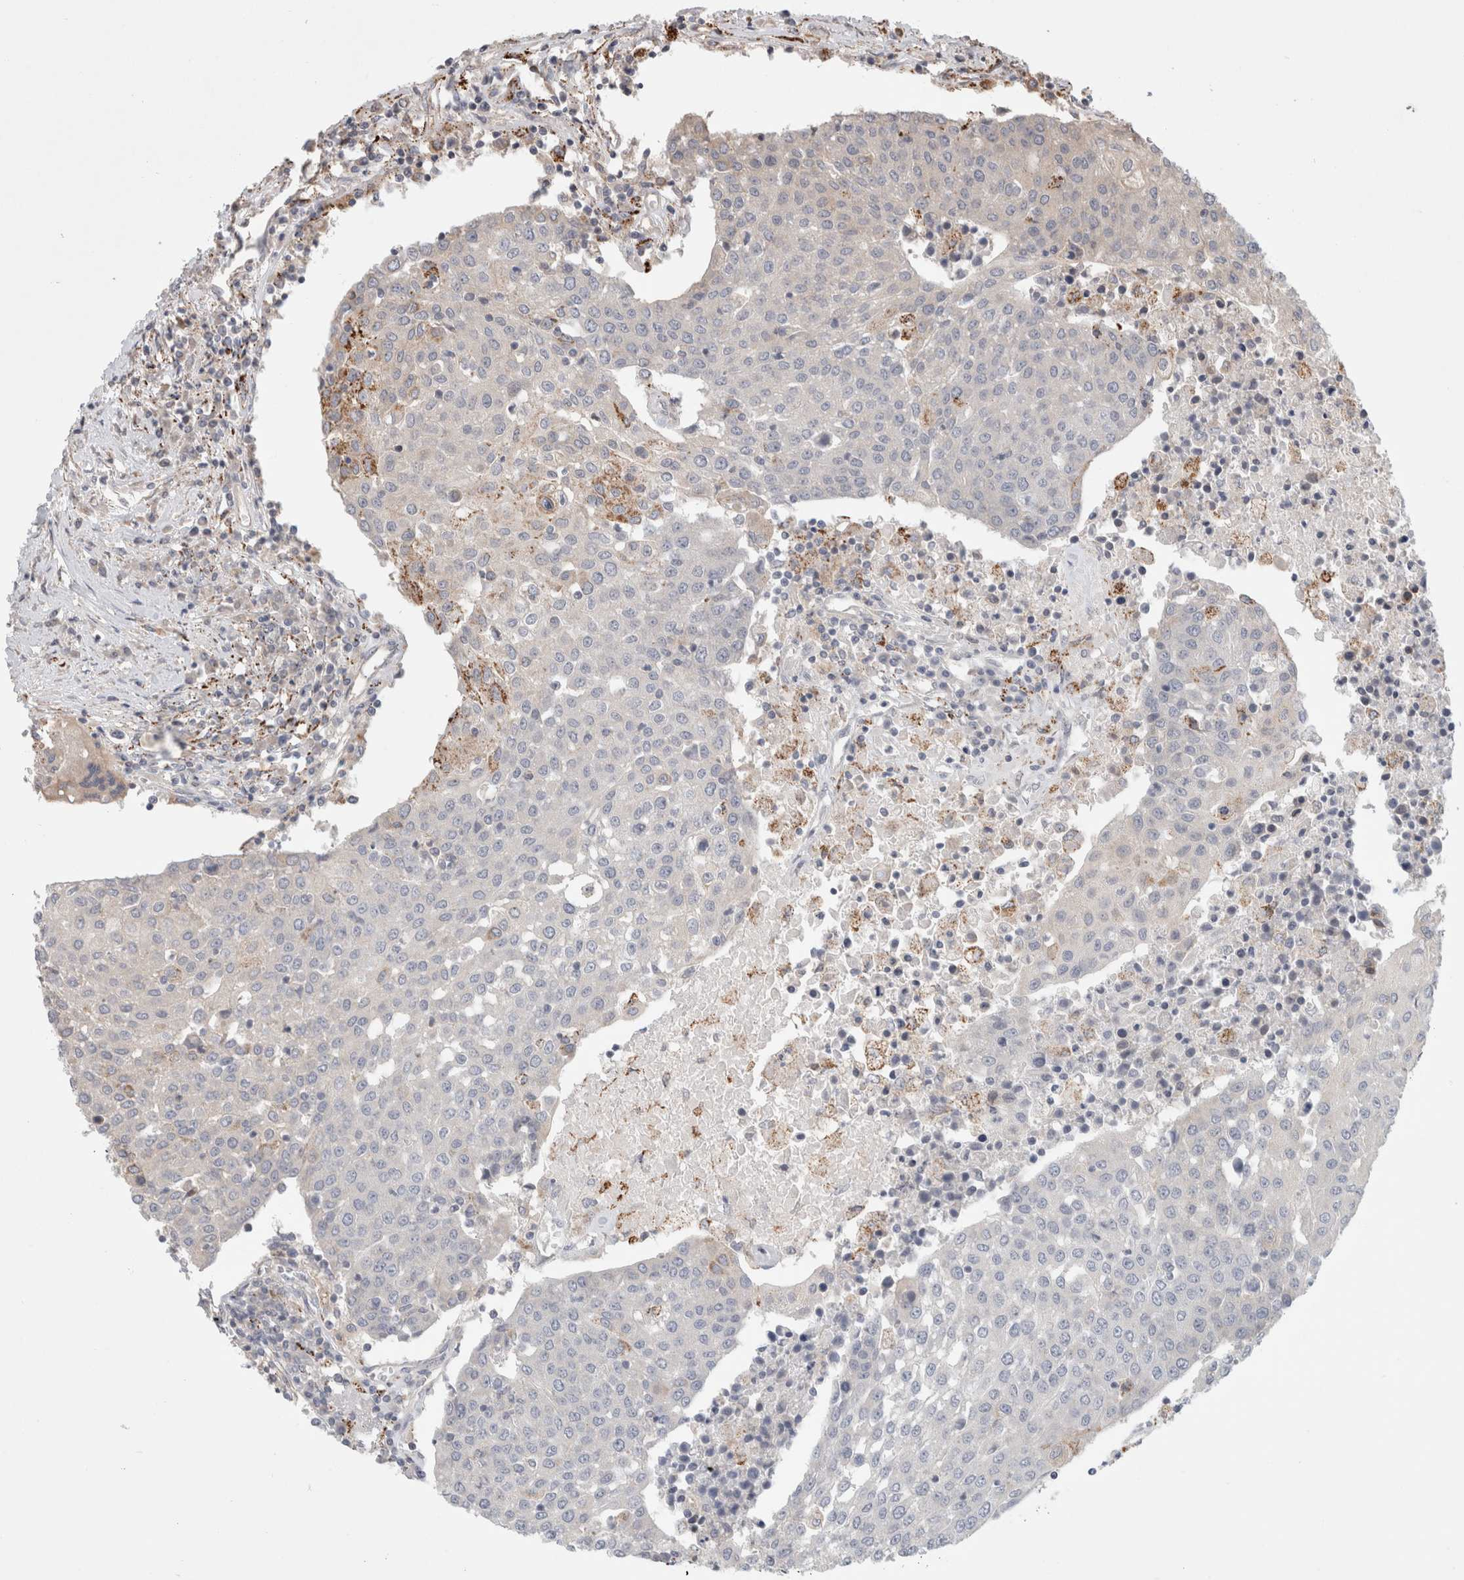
{"staining": {"intensity": "moderate", "quantity": "<25%", "location": "cytoplasmic/membranous"}, "tissue": "urothelial cancer", "cell_type": "Tumor cells", "image_type": "cancer", "snomed": [{"axis": "morphology", "description": "Urothelial carcinoma, High grade"}, {"axis": "topography", "description": "Urinary bladder"}], "caption": "There is low levels of moderate cytoplasmic/membranous positivity in tumor cells of high-grade urothelial carcinoma, as demonstrated by immunohistochemical staining (brown color).", "gene": "HROB", "patient": {"sex": "female", "age": 85}}